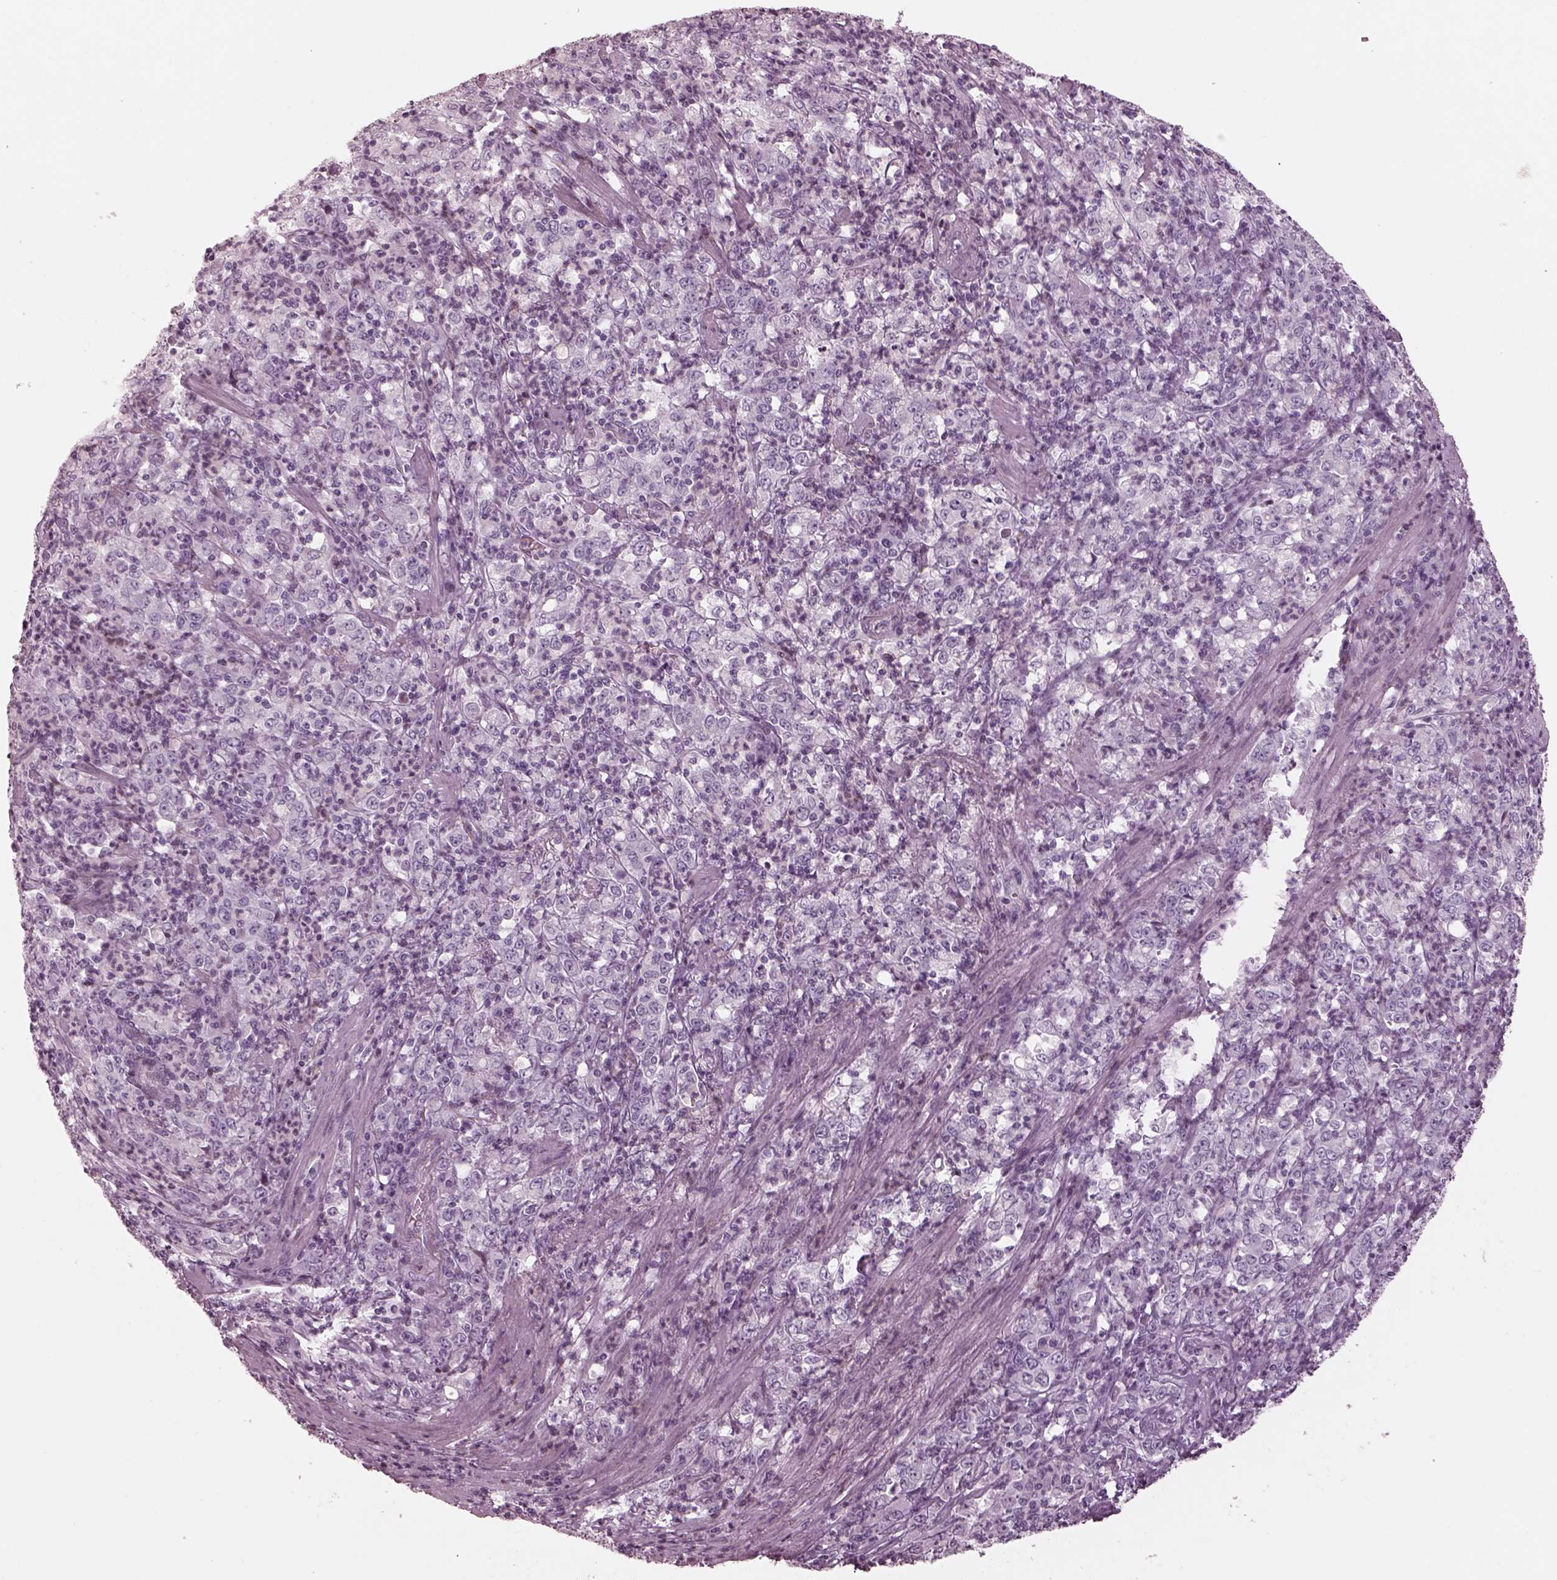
{"staining": {"intensity": "negative", "quantity": "none", "location": "none"}, "tissue": "stomach cancer", "cell_type": "Tumor cells", "image_type": "cancer", "snomed": [{"axis": "morphology", "description": "Adenocarcinoma, NOS"}, {"axis": "topography", "description": "Stomach, lower"}], "caption": "Immunohistochemical staining of human stomach adenocarcinoma shows no significant staining in tumor cells.", "gene": "OPN4", "patient": {"sex": "female", "age": 71}}